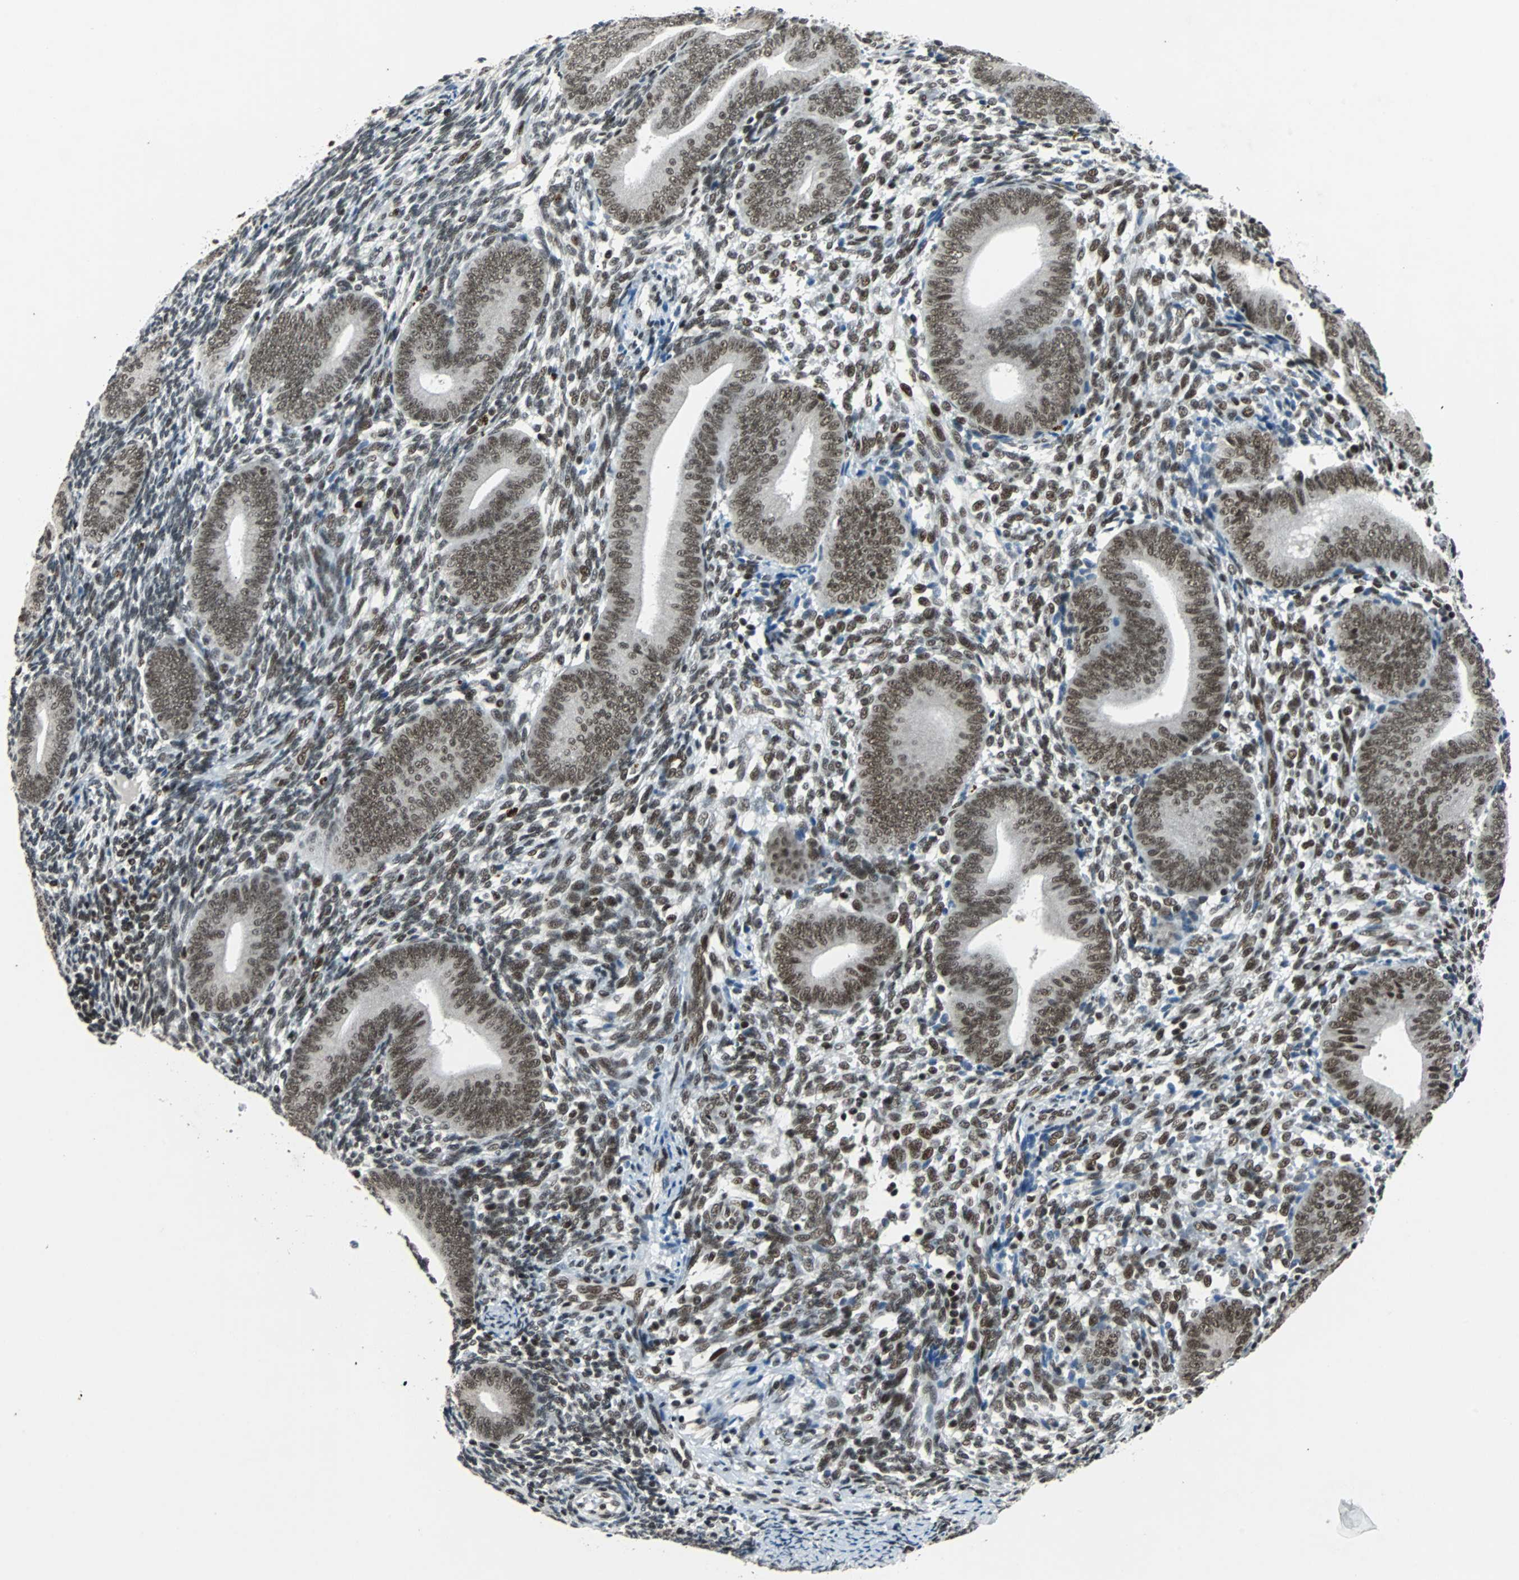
{"staining": {"intensity": "moderate", "quantity": ">75%", "location": "nuclear"}, "tissue": "endometrium", "cell_type": "Cells in endometrial stroma", "image_type": "normal", "snomed": [{"axis": "morphology", "description": "Normal tissue, NOS"}, {"axis": "topography", "description": "Uterus"}, {"axis": "topography", "description": "Endometrium"}], "caption": "Brown immunohistochemical staining in benign endometrium demonstrates moderate nuclear positivity in approximately >75% of cells in endometrial stroma. The staining was performed using DAB (3,3'-diaminobenzidine), with brown indicating positive protein expression. Nuclei are stained blue with hematoxylin.", "gene": "GATAD2A", "patient": {"sex": "female", "age": 33}}